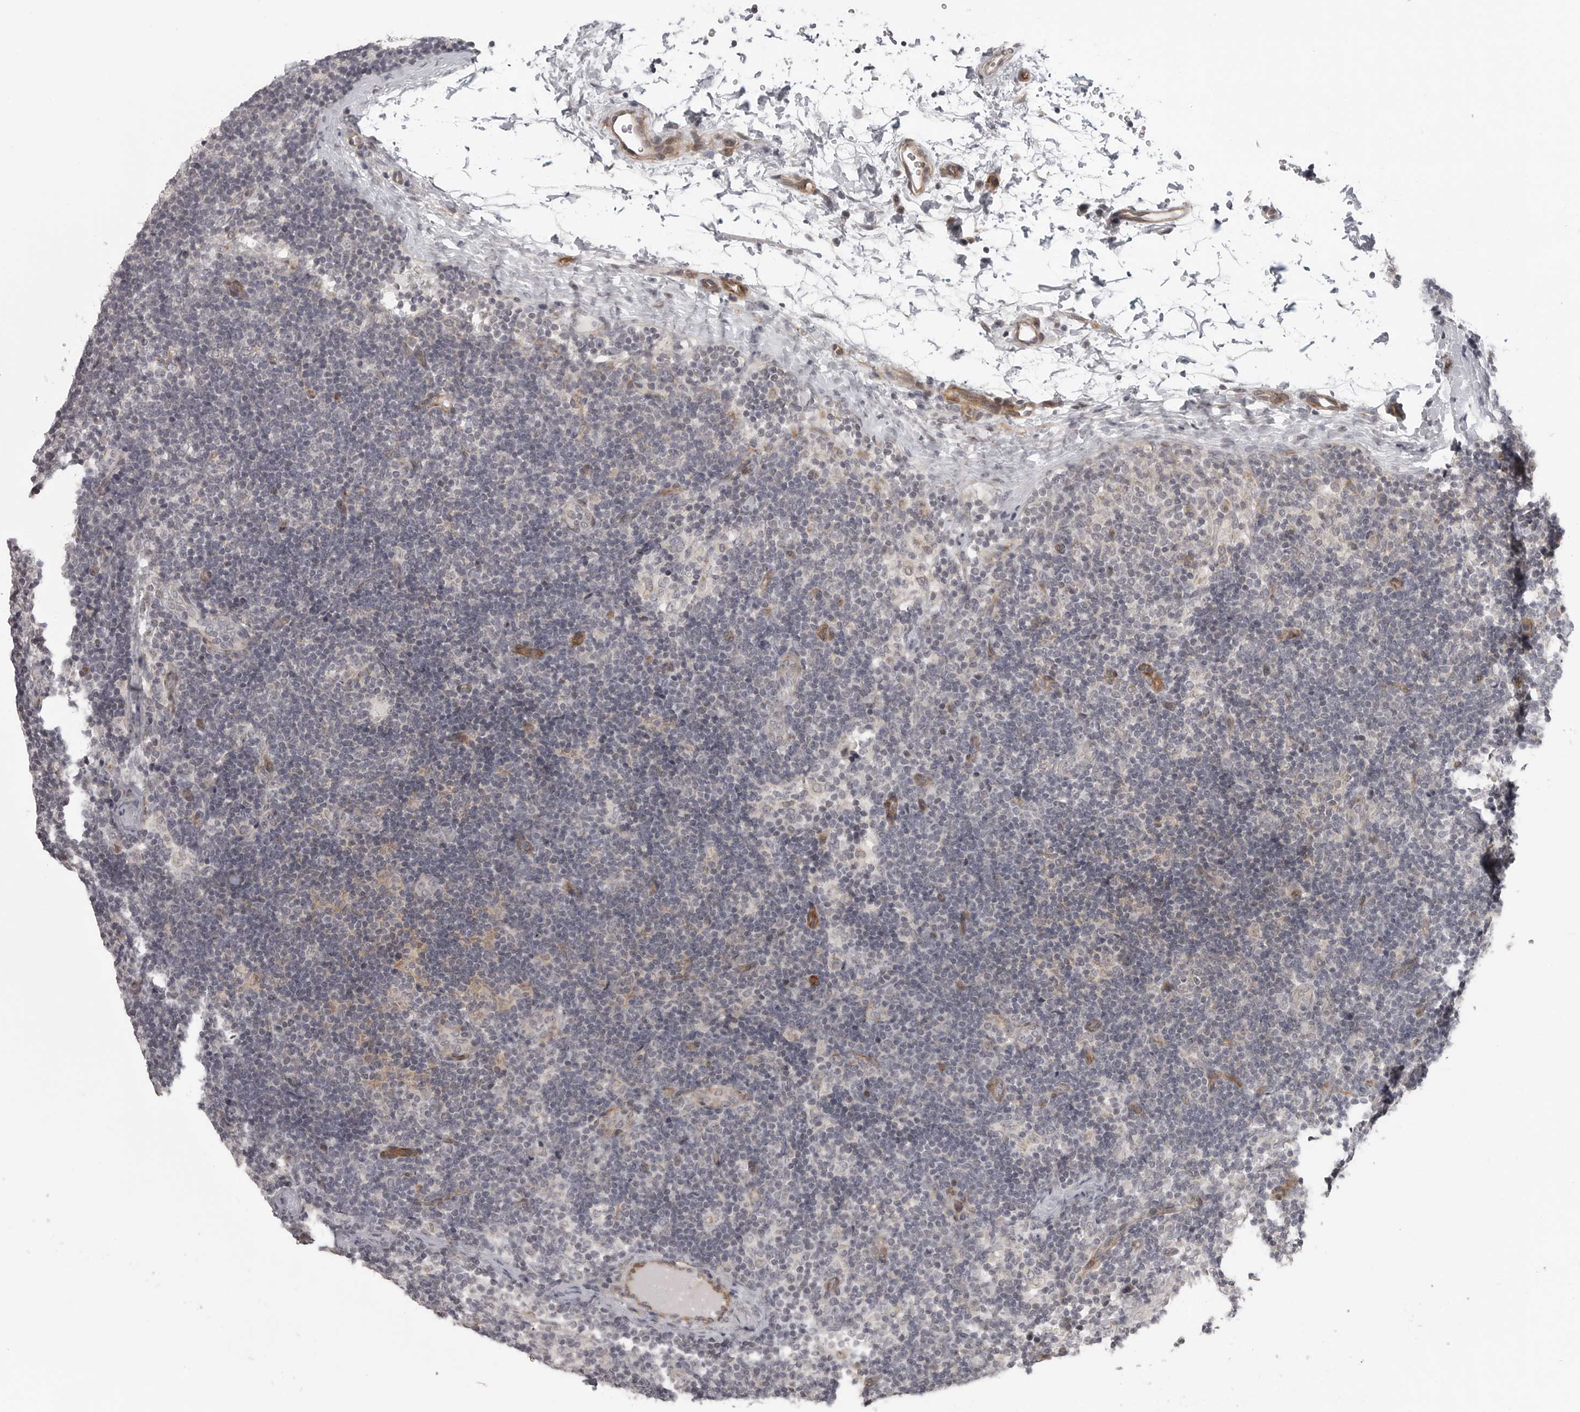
{"staining": {"intensity": "negative", "quantity": "none", "location": "none"}, "tissue": "lymph node", "cell_type": "Germinal center cells", "image_type": "normal", "snomed": [{"axis": "morphology", "description": "Normal tissue, NOS"}, {"axis": "topography", "description": "Lymph node"}], "caption": "Immunohistochemistry of benign lymph node displays no positivity in germinal center cells. Brightfield microscopy of immunohistochemistry (IHC) stained with DAB (3,3'-diaminobenzidine) (brown) and hematoxylin (blue), captured at high magnification.", "gene": "TUT4", "patient": {"sex": "female", "age": 22}}